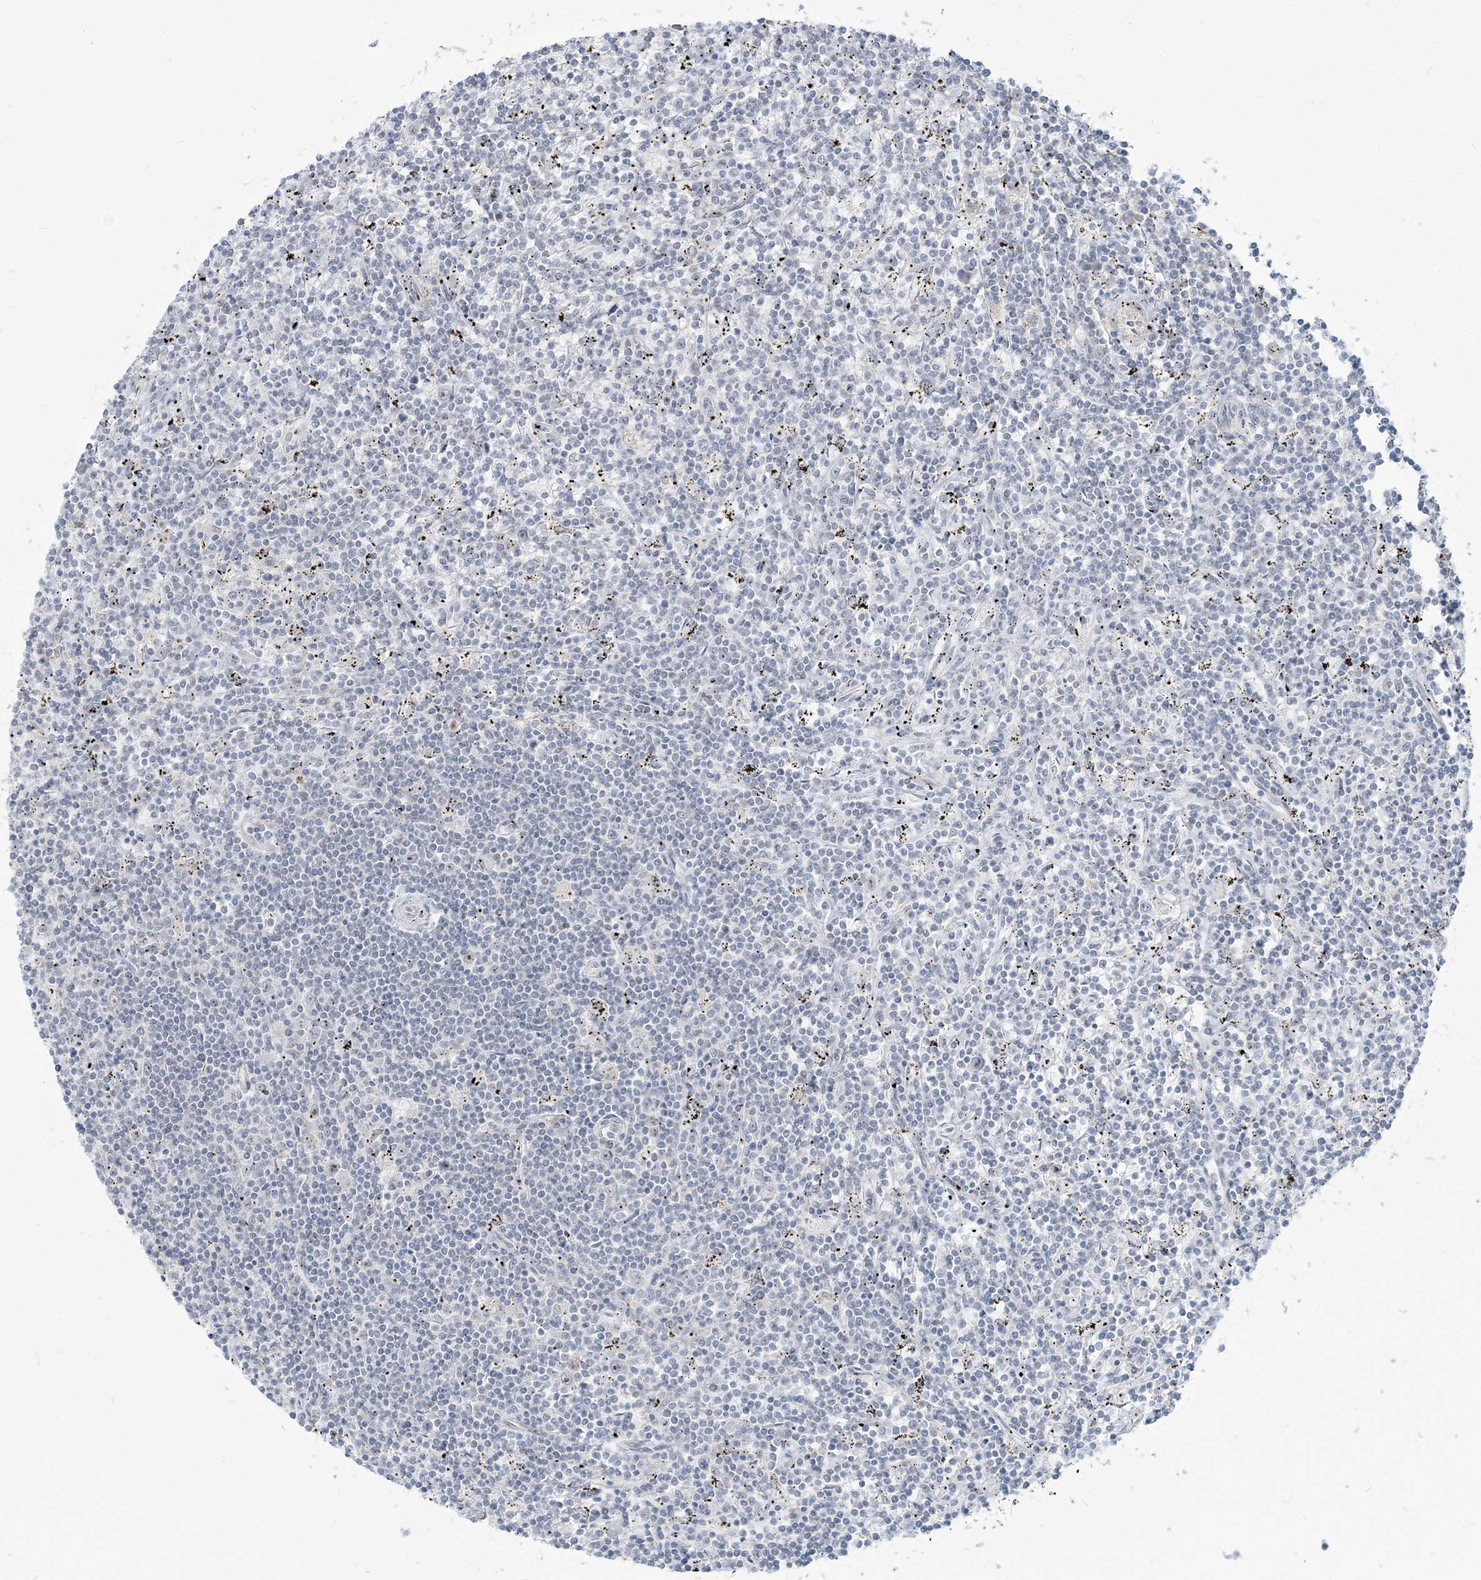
{"staining": {"intensity": "negative", "quantity": "none", "location": "none"}, "tissue": "lymphoma", "cell_type": "Tumor cells", "image_type": "cancer", "snomed": [{"axis": "morphology", "description": "Malignant lymphoma, non-Hodgkin's type, Low grade"}, {"axis": "topography", "description": "Spleen"}], "caption": "Protein analysis of malignant lymphoma, non-Hodgkin's type (low-grade) displays no significant positivity in tumor cells.", "gene": "SDAD1", "patient": {"sex": "male", "age": 76}}